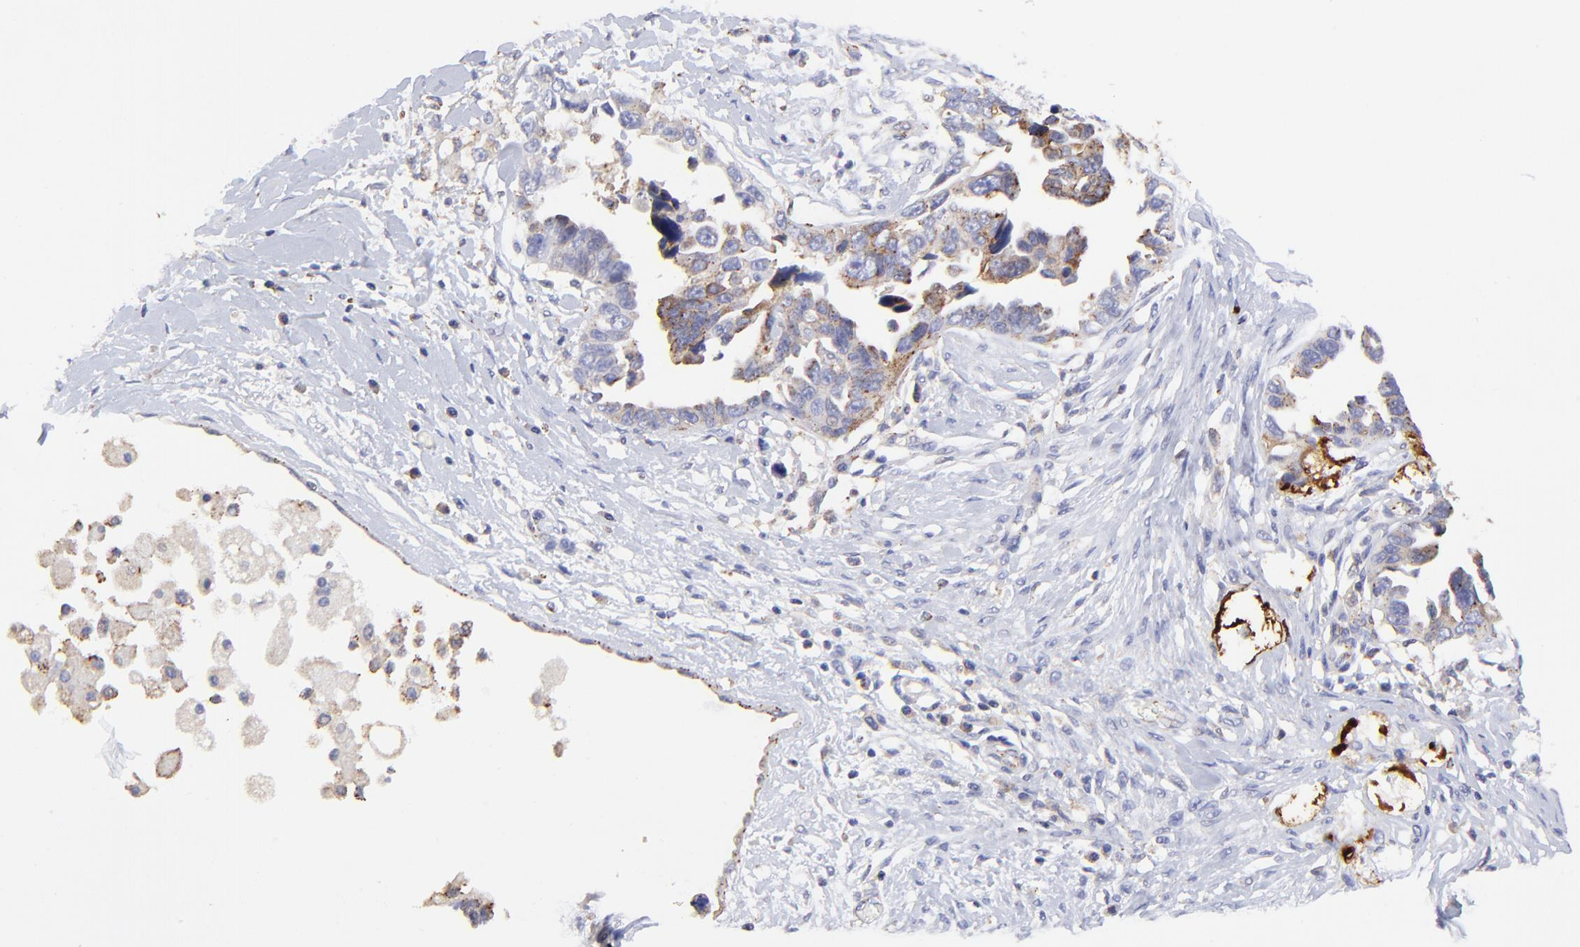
{"staining": {"intensity": "moderate", "quantity": "<25%", "location": "cytoplasmic/membranous"}, "tissue": "ovarian cancer", "cell_type": "Tumor cells", "image_type": "cancer", "snomed": [{"axis": "morphology", "description": "Cystadenocarcinoma, serous, NOS"}, {"axis": "topography", "description": "Ovary"}], "caption": "Ovarian serous cystadenocarcinoma stained with DAB immunohistochemistry (IHC) exhibits low levels of moderate cytoplasmic/membranous positivity in about <25% of tumor cells. (DAB = brown stain, brightfield microscopy at high magnification).", "gene": "LHFPL1", "patient": {"sex": "female", "age": 63}}